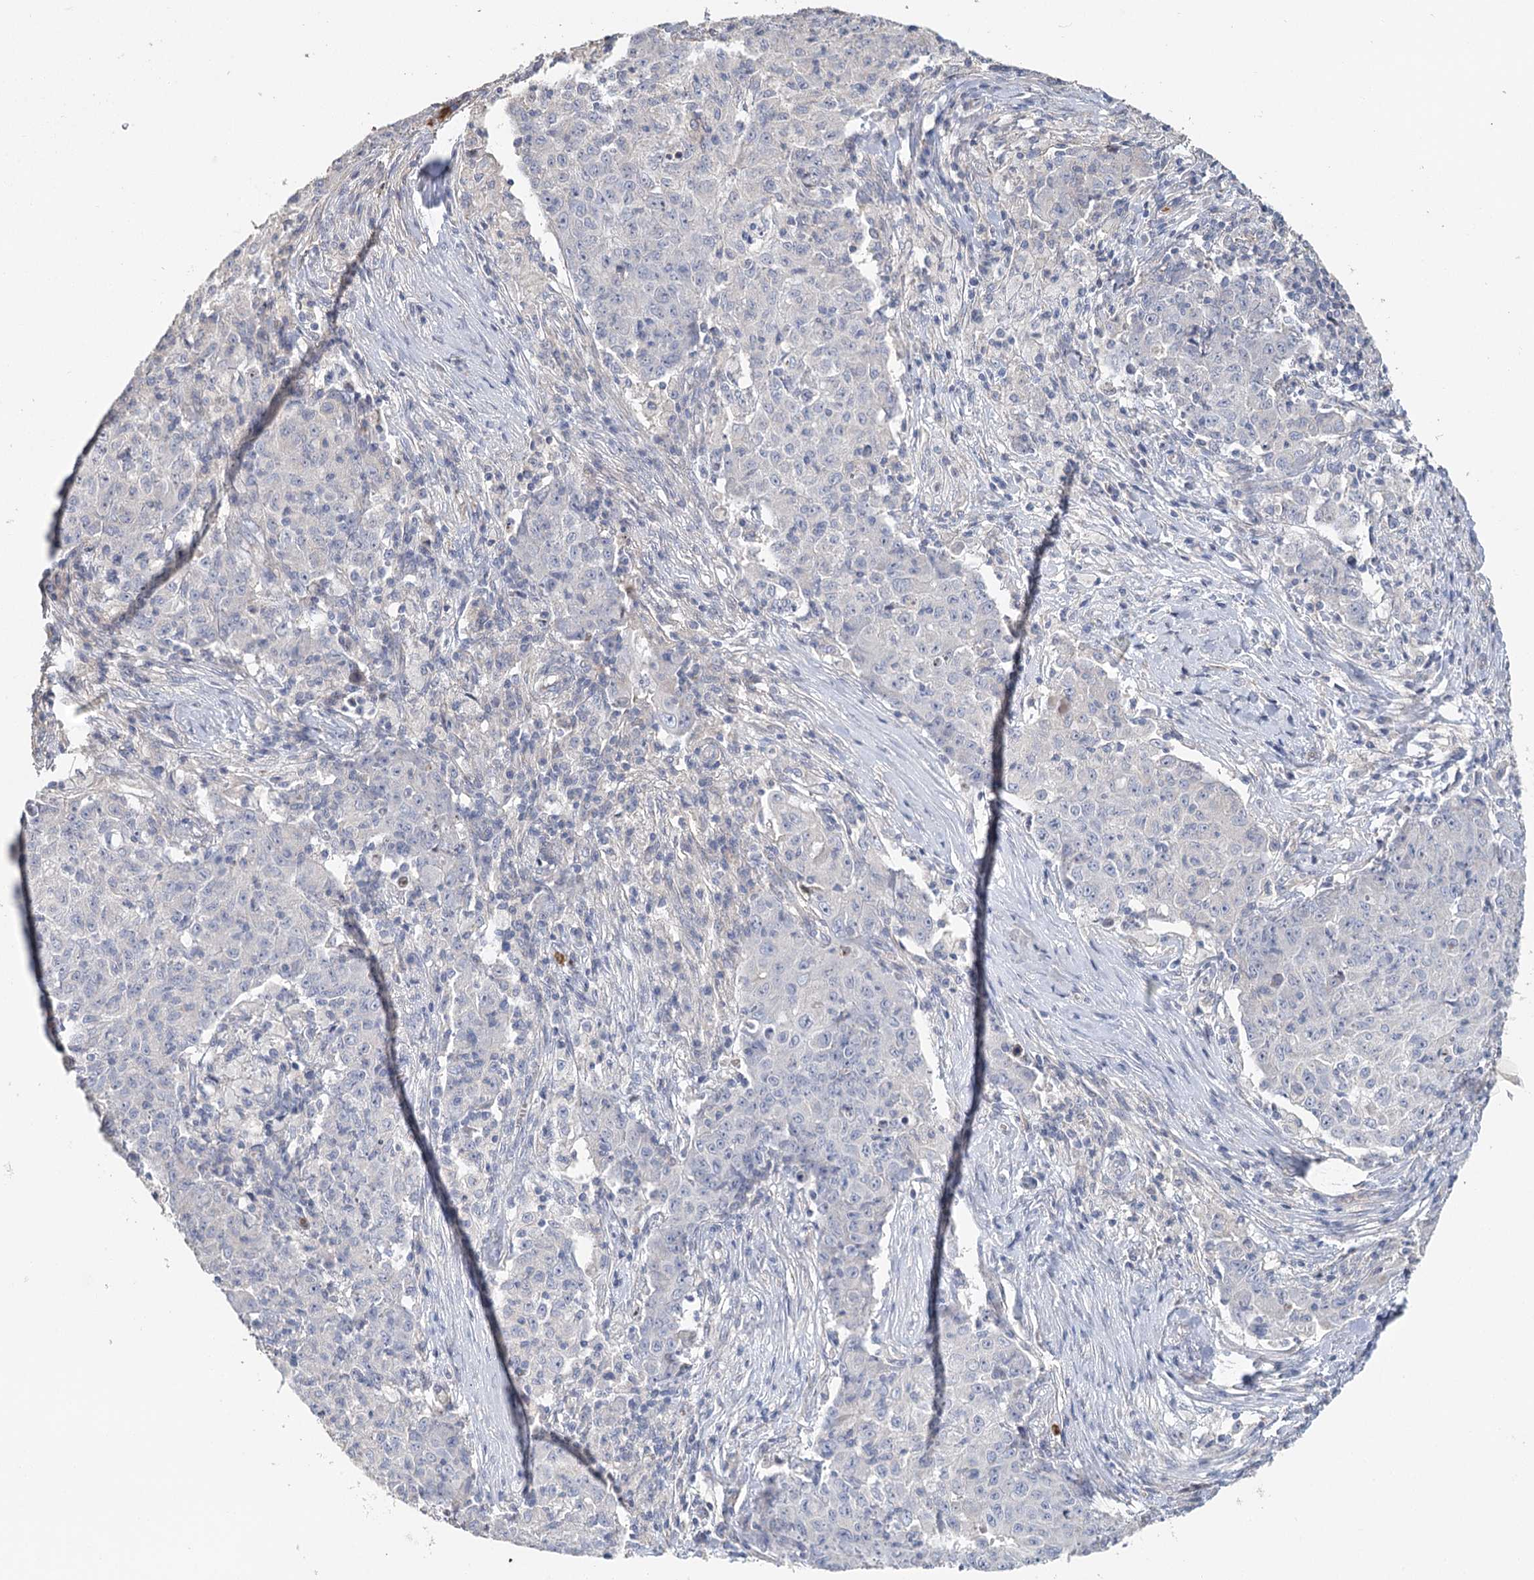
{"staining": {"intensity": "negative", "quantity": "none", "location": "none"}, "tissue": "ovarian cancer", "cell_type": "Tumor cells", "image_type": "cancer", "snomed": [{"axis": "morphology", "description": "Carcinoma, endometroid"}, {"axis": "topography", "description": "Ovary"}], "caption": "The histopathology image shows no significant expression in tumor cells of ovarian cancer (endometroid carcinoma).", "gene": "EPB41L5", "patient": {"sex": "female", "age": 42}}